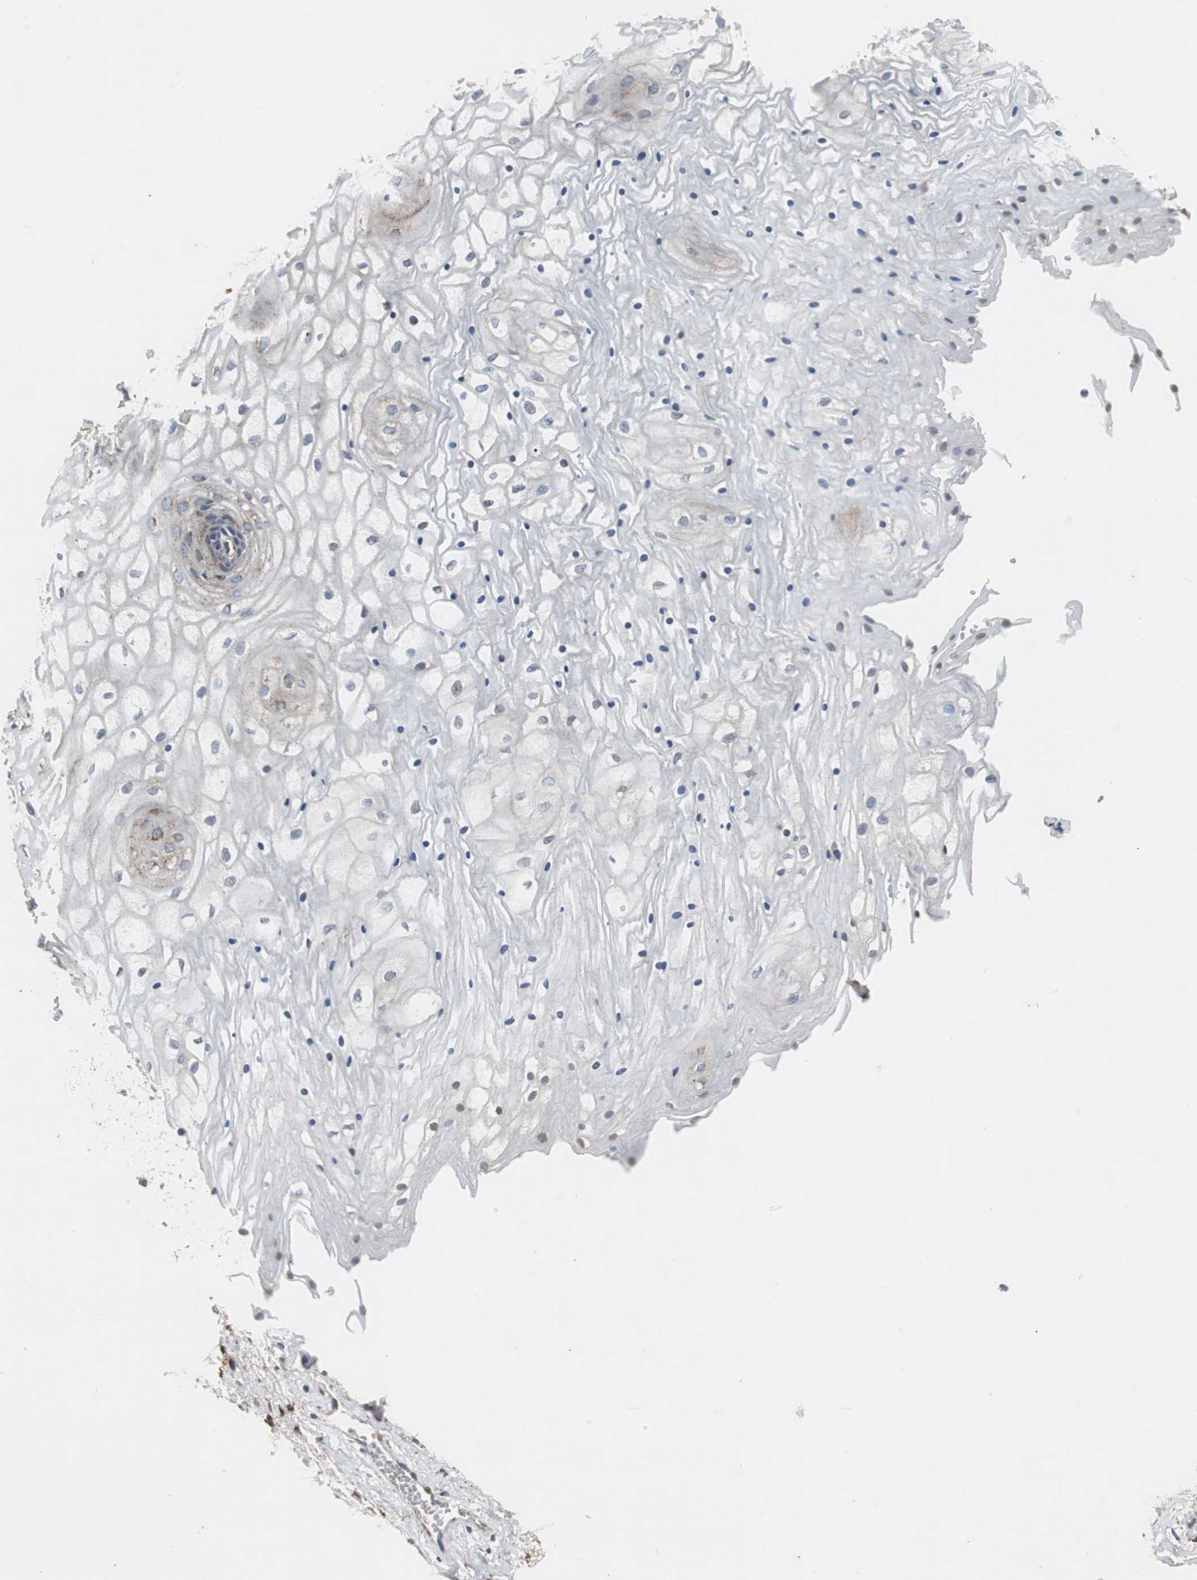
{"staining": {"intensity": "moderate", "quantity": "25%-75%", "location": "cytoplasmic/membranous"}, "tissue": "vagina", "cell_type": "Squamous epithelial cells", "image_type": "normal", "snomed": [{"axis": "morphology", "description": "Normal tissue, NOS"}, {"axis": "topography", "description": "Vagina"}], "caption": "Protein analysis of normal vagina demonstrates moderate cytoplasmic/membranous expression in approximately 25%-75% of squamous epithelial cells.", "gene": "ISCU", "patient": {"sex": "female", "age": 34}}